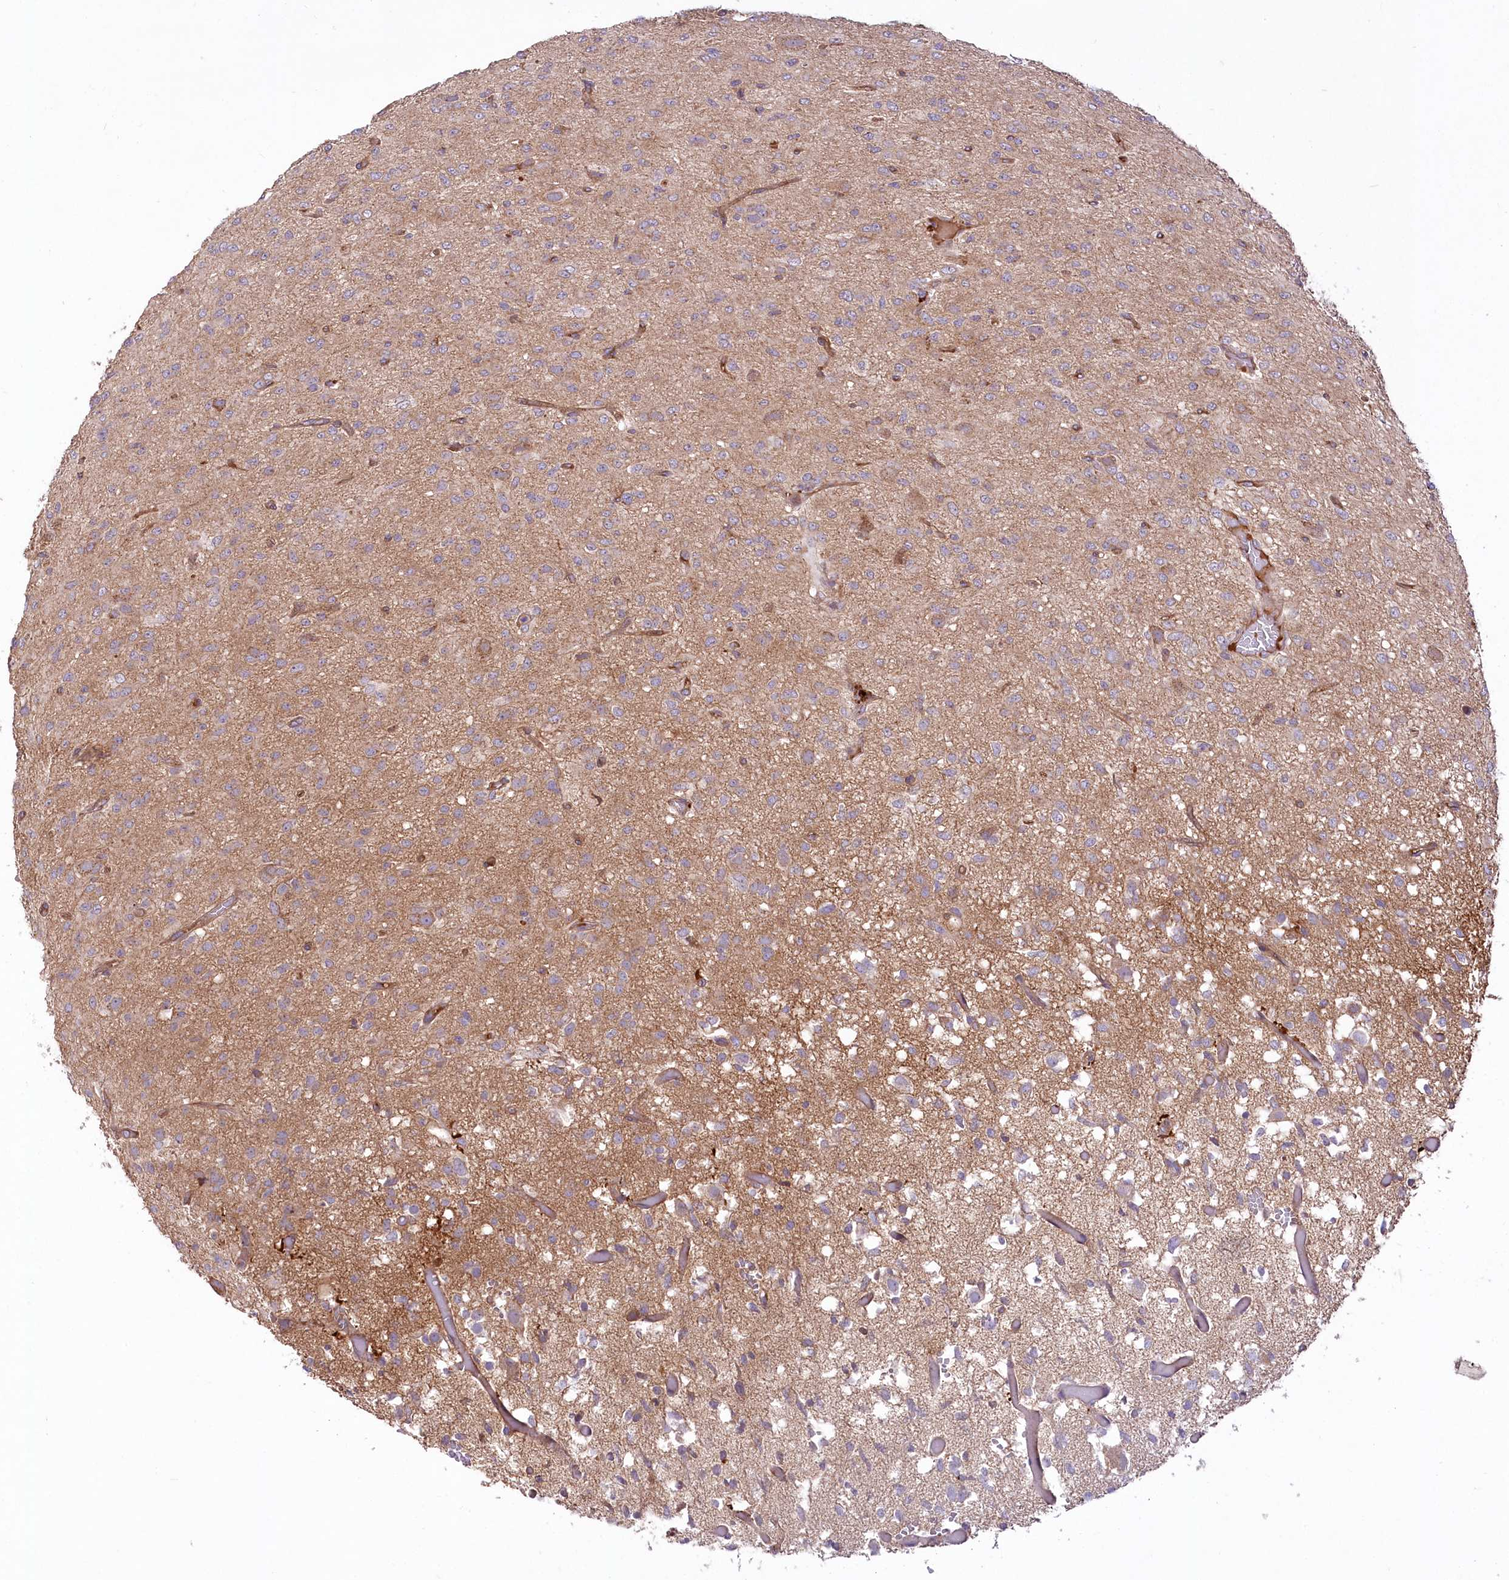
{"staining": {"intensity": "weak", "quantity": "<25%", "location": "cytoplasmic/membranous"}, "tissue": "glioma", "cell_type": "Tumor cells", "image_type": "cancer", "snomed": [{"axis": "morphology", "description": "Glioma, malignant, High grade"}, {"axis": "topography", "description": "Brain"}], "caption": "DAB (3,3'-diaminobenzidine) immunohistochemical staining of human malignant glioma (high-grade) shows no significant staining in tumor cells.", "gene": "PSTK", "patient": {"sex": "female", "age": 59}}